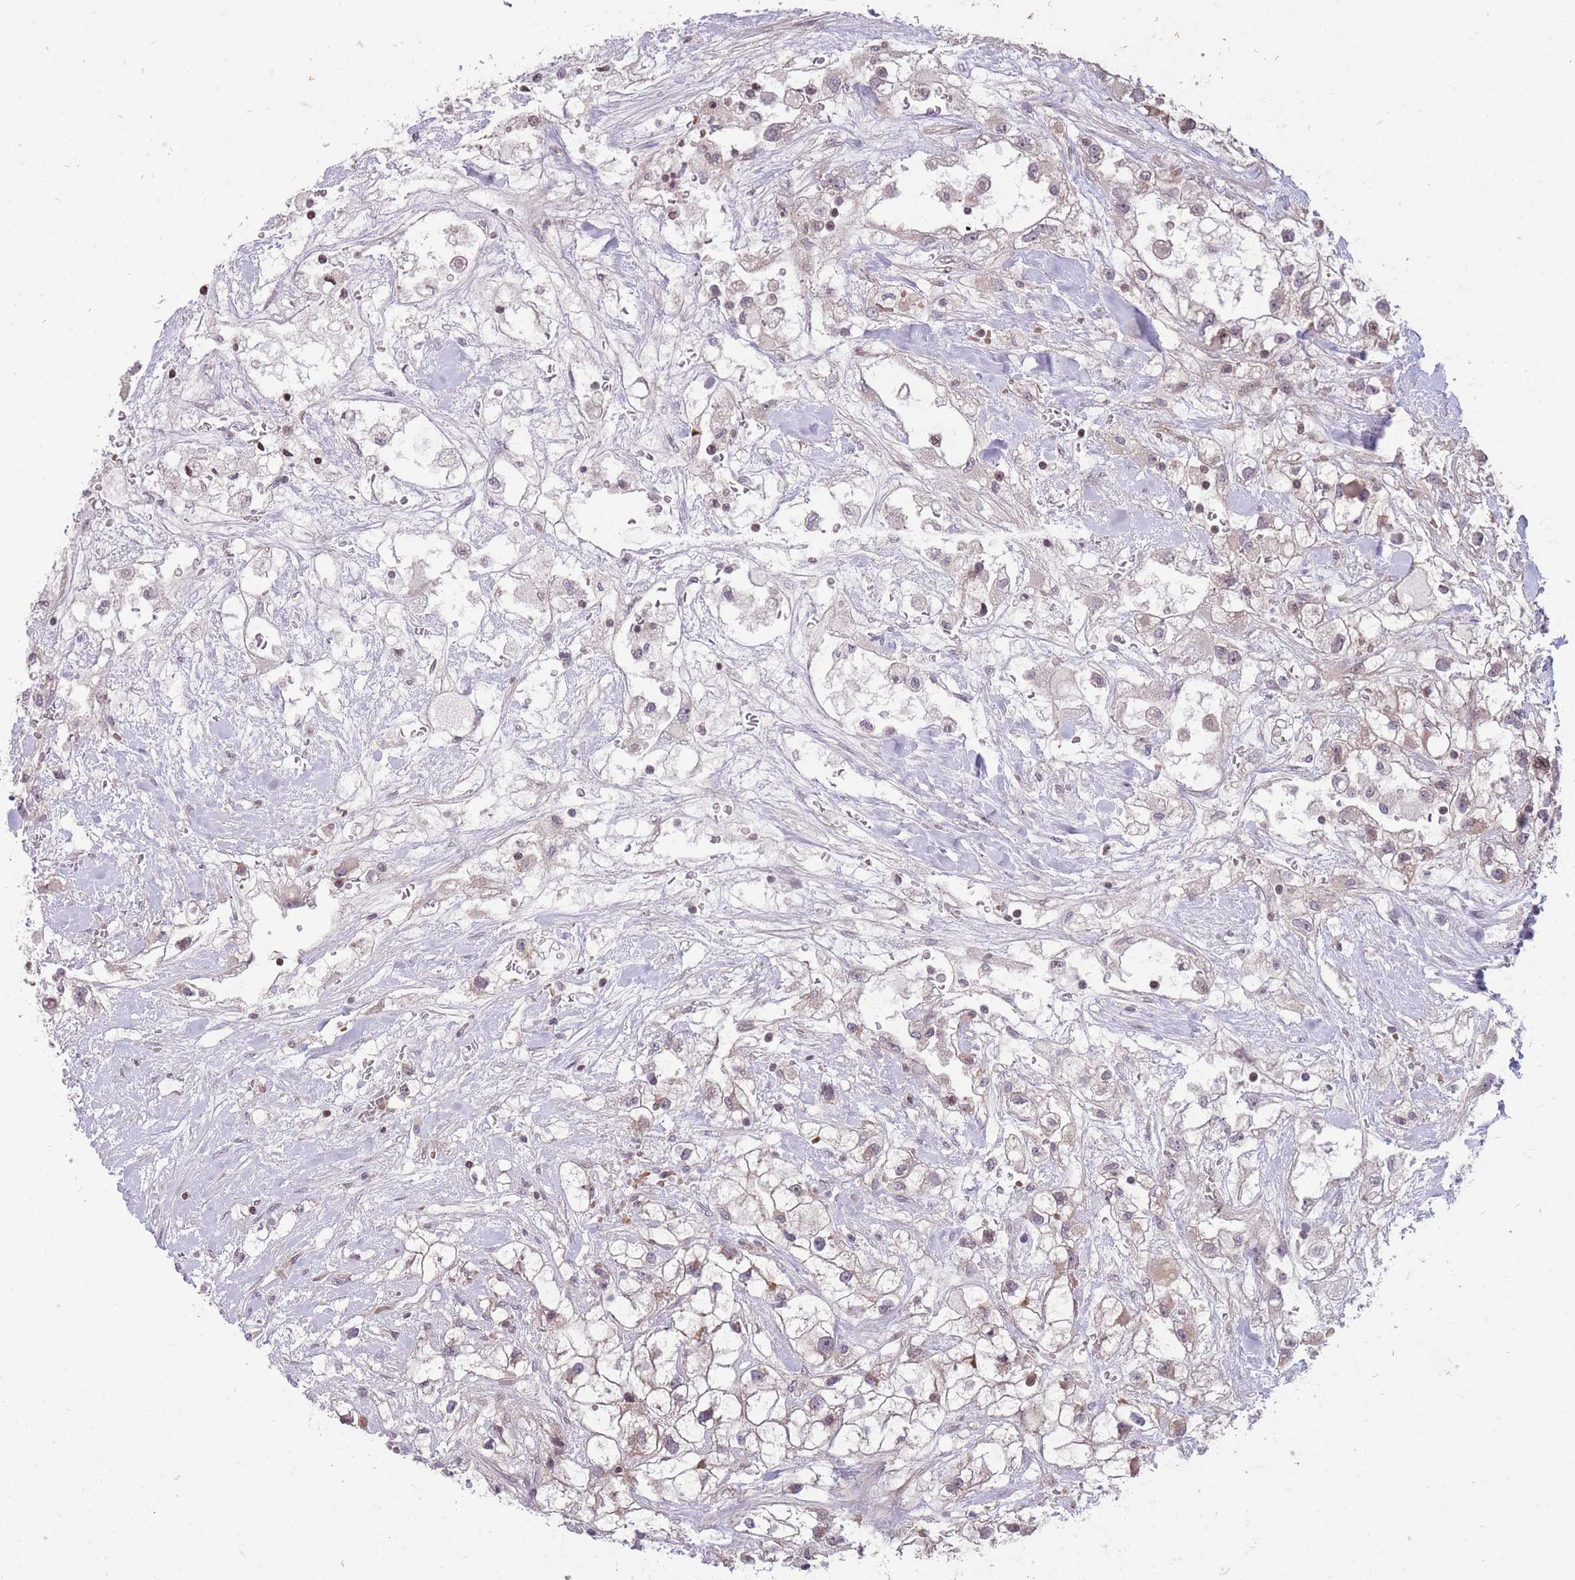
{"staining": {"intensity": "weak", "quantity": "<25%", "location": "cytoplasmic/membranous,nuclear"}, "tissue": "renal cancer", "cell_type": "Tumor cells", "image_type": "cancer", "snomed": [{"axis": "morphology", "description": "Adenocarcinoma, NOS"}, {"axis": "topography", "description": "Kidney"}], "caption": "The histopathology image demonstrates no staining of tumor cells in renal adenocarcinoma. Nuclei are stained in blue.", "gene": "GGT5", "patient": {"sex": "male", "age": 59}}